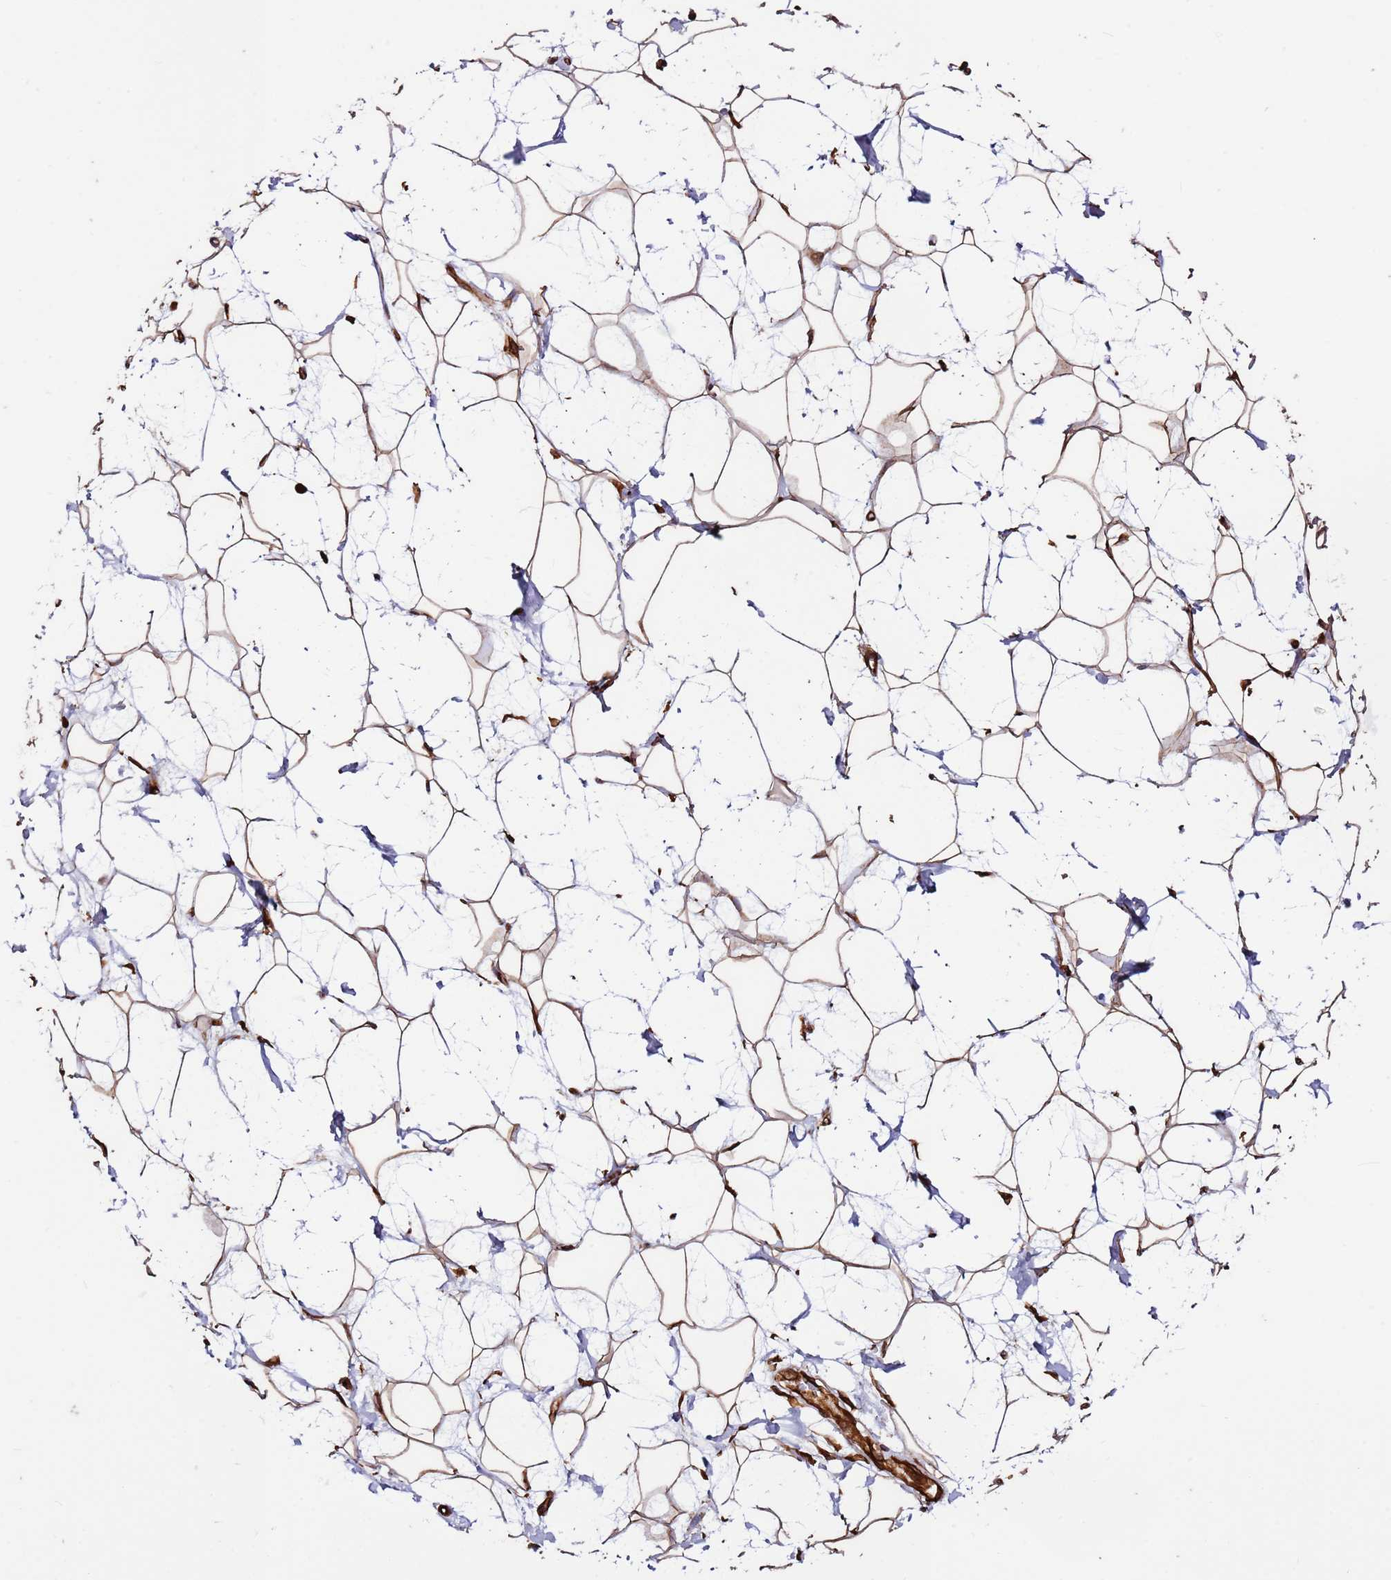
{"staining": {"intensity": "moderate", "quantity": ">75%", "location": "cytoplasmic/membranous"}, "tissue": "adipose tissue", "cell_type": "Adipocytes", "image_type": "normal", "snomed": [{"axis": "morphology", "description": "Normal tissue, NOS"}, {"axis": "topography", "description": "Breast"}], "caption": "Adipose tissue stained for a protein demonstrates moderate cytoplasmic/membranous positivity in adipocytes. The staining is performed using DAB brown chromogen to label protein expression. The nuclei are counter-stained blue using hematoxylin.", "gene": "MRGPRE", "patient": {"sex": "female", "age": 26}}